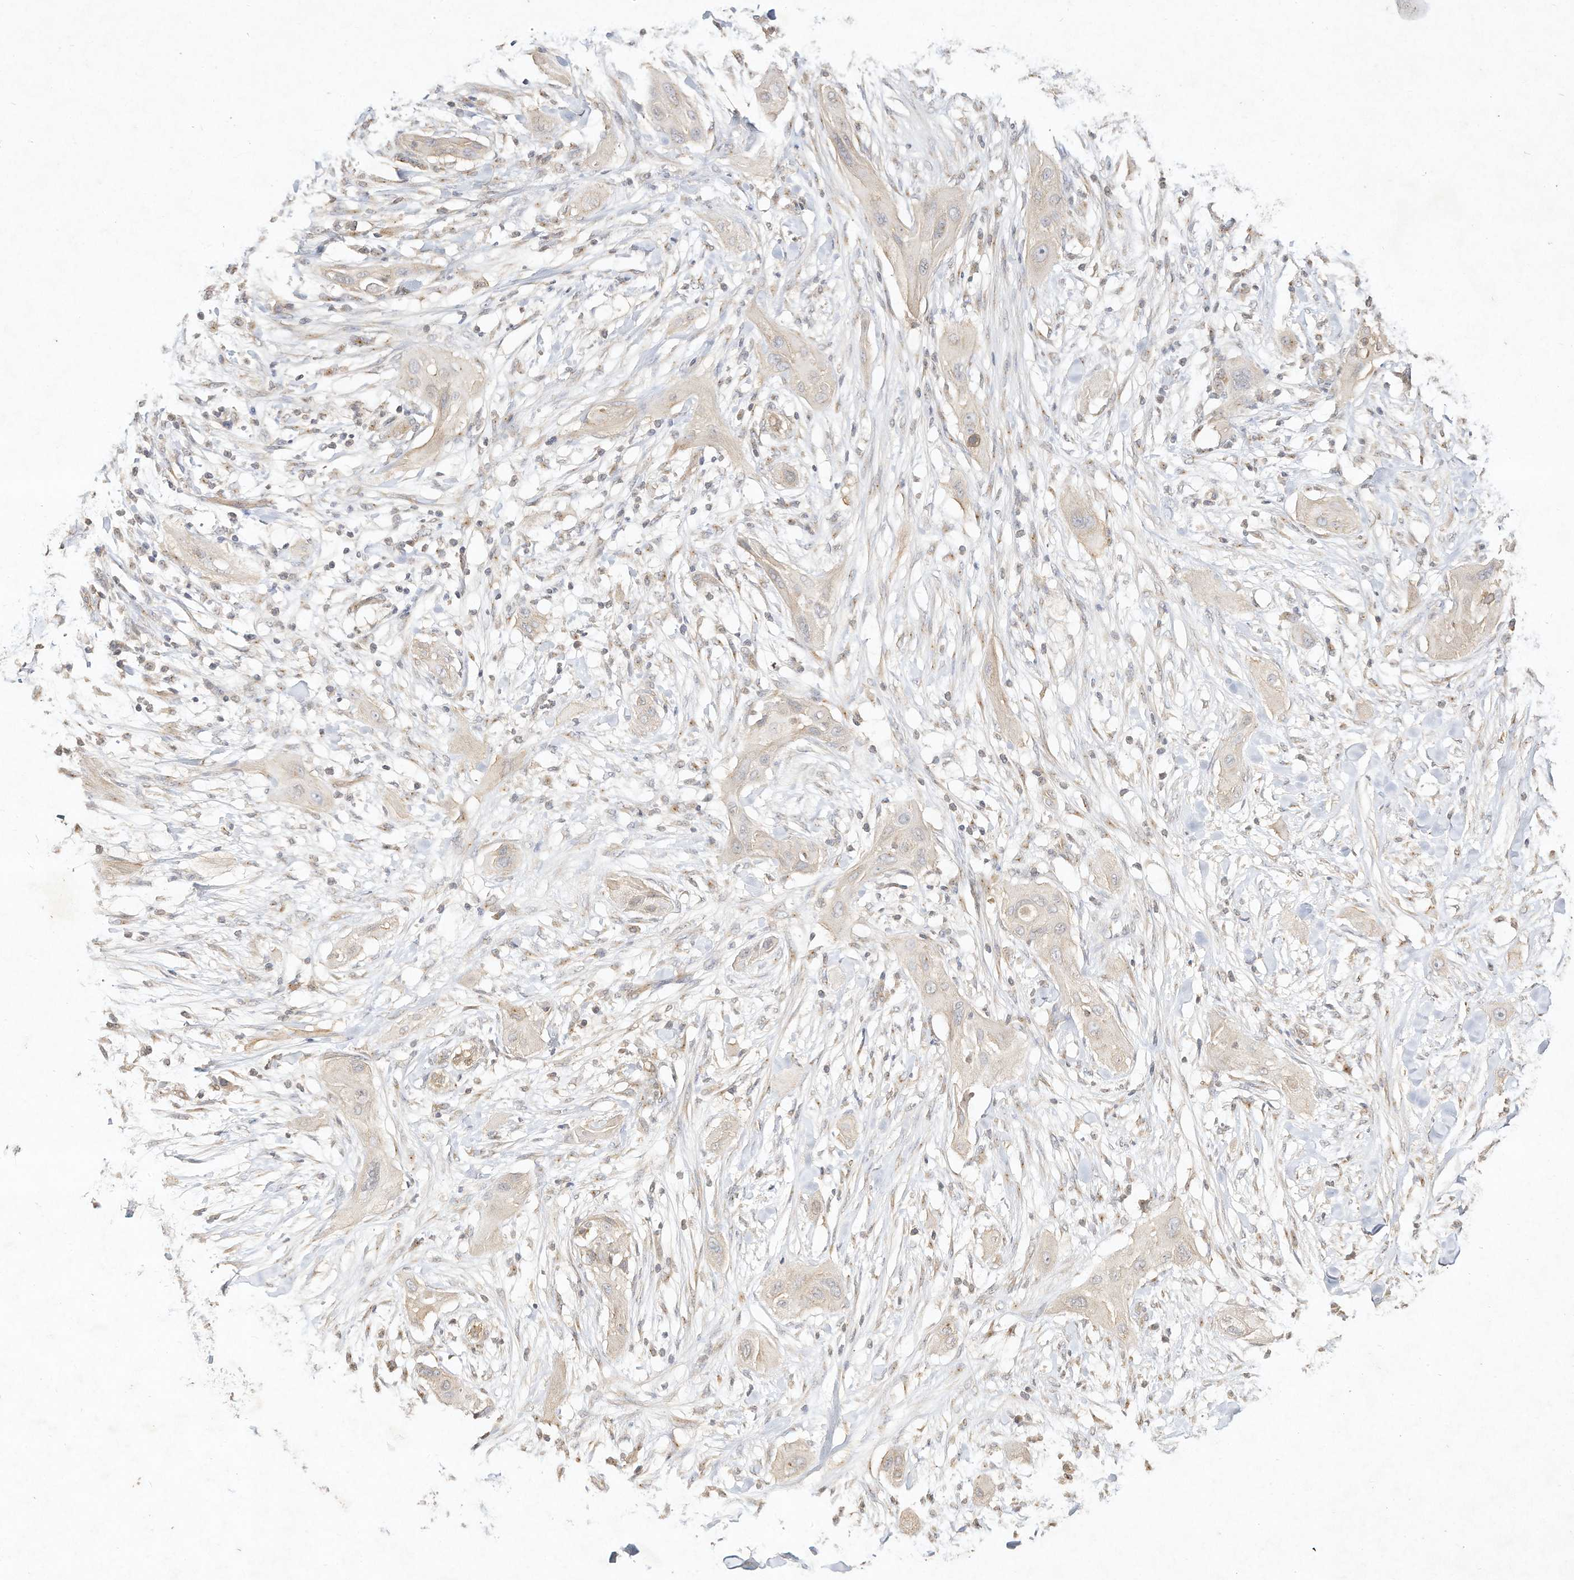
{"staining": {"intensity": "weak", "quantity": "<25%", "location": "cytoplasmic/membranous"}, "tissue": "lung cancer", "cell_type": "Tumor cells", "image_type": "cancer", "snomed": [{"axis": "morphology", "description": "Squamous cell carcinoma, NOS"}, {"axis": "topography", "description": "Lung"}], "caption": "Lung cancer was stained to show a protein in brown. There is no significant expression in tumor cells.", "gene": "DYNC1I2", "patient": {"sex": "female", "age": 47}}